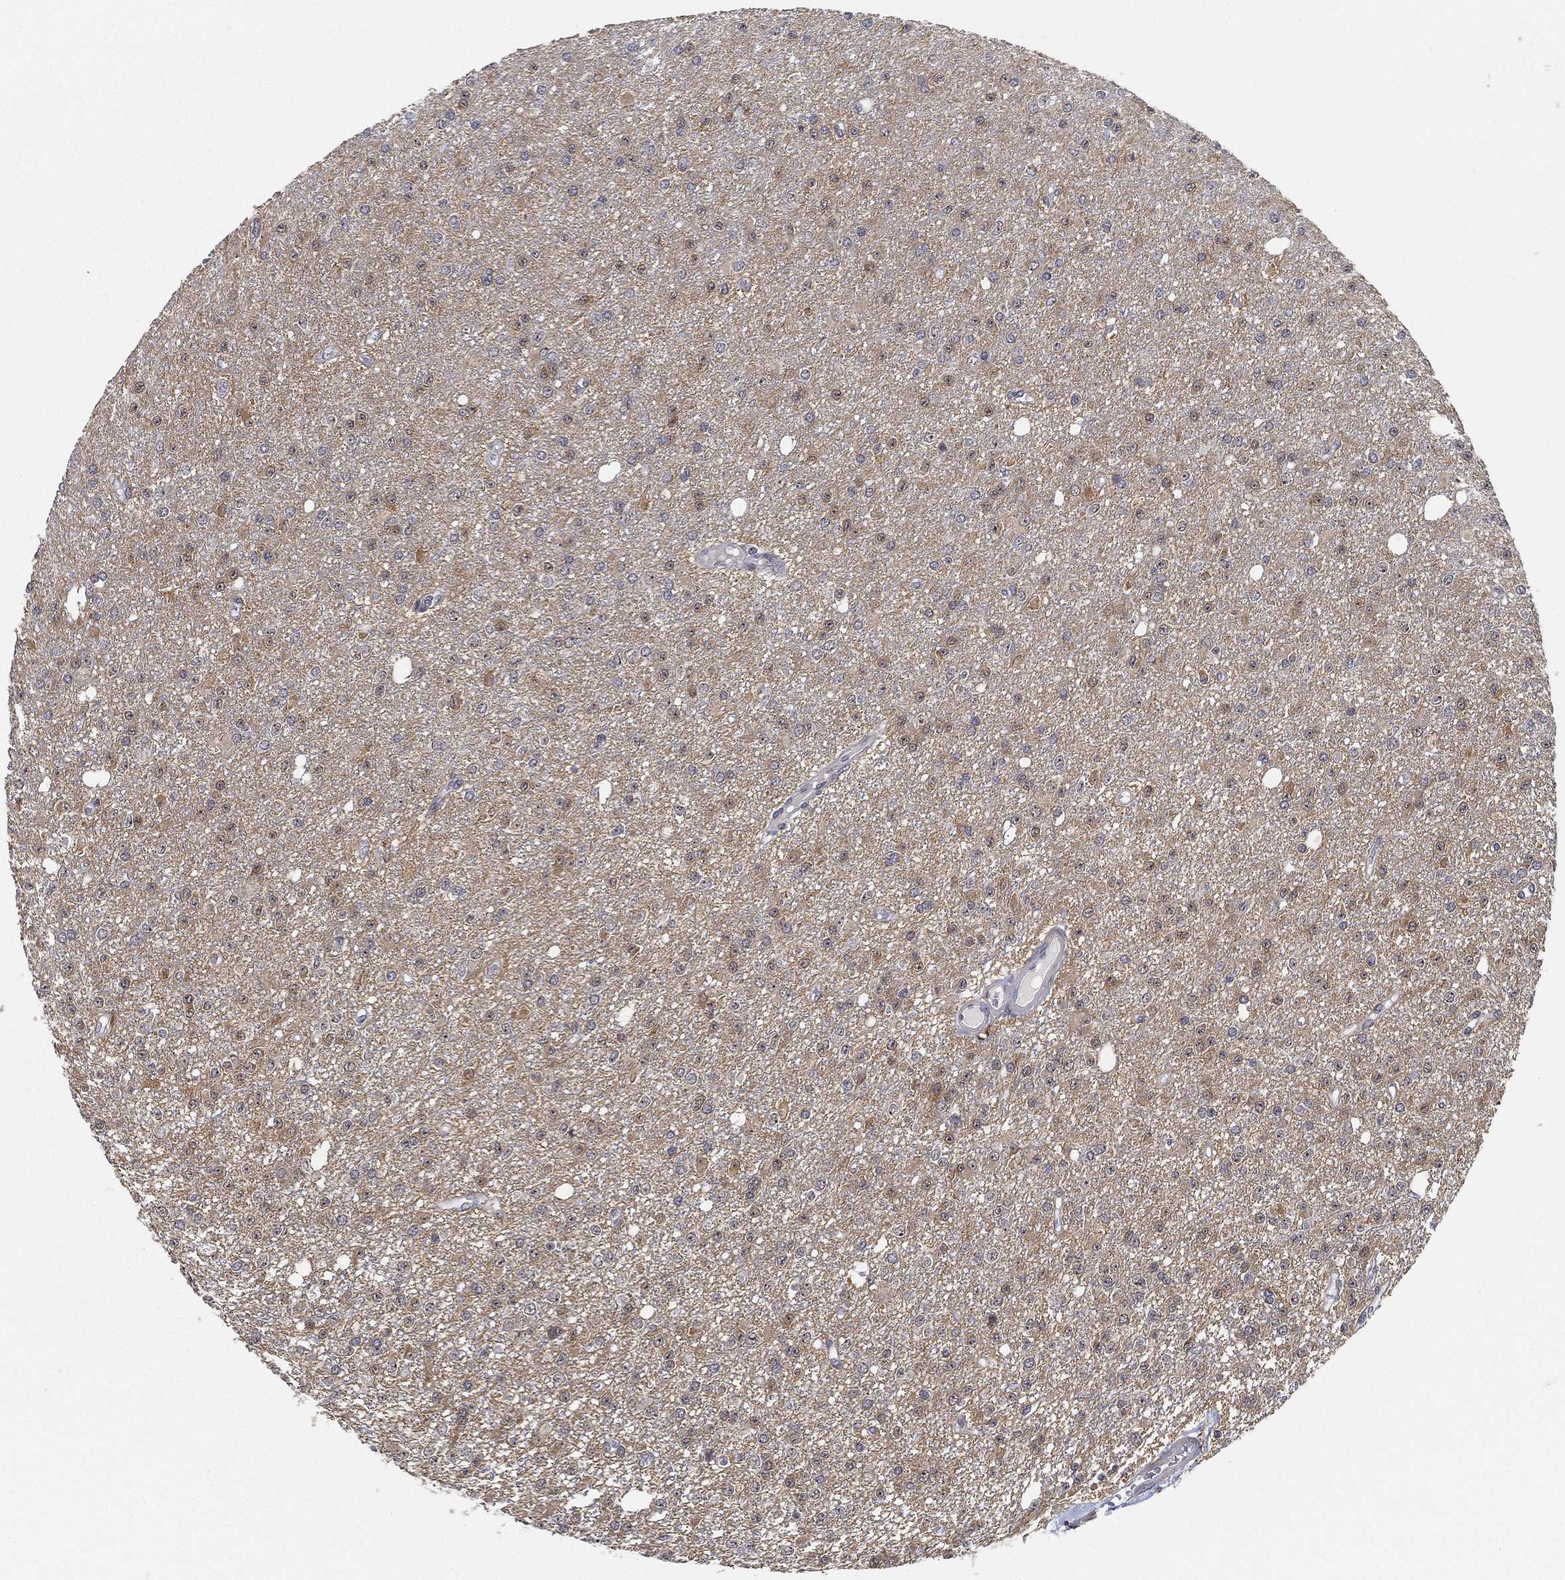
{"staining": {"intensity": "weak", "quantity": "25%-75%", "location": "nuclear"}, "tissue": "glioma", "cell_type": "Tumor cells", "image_type": "cancer", "snomed": [{"axis": "morphology", "description": "Glioma, malignant, Low grade"}, {"axis": "topography", "description": "Brain"}], "caption": "The histopathology image demonstrates immunohistochemical staining of glioma. There is weak nuclear staining is present in approximately 25%-75% of tumor cells.", "gene": "PPP1R16B", "patient": {"sex": "female", "age": 45}}